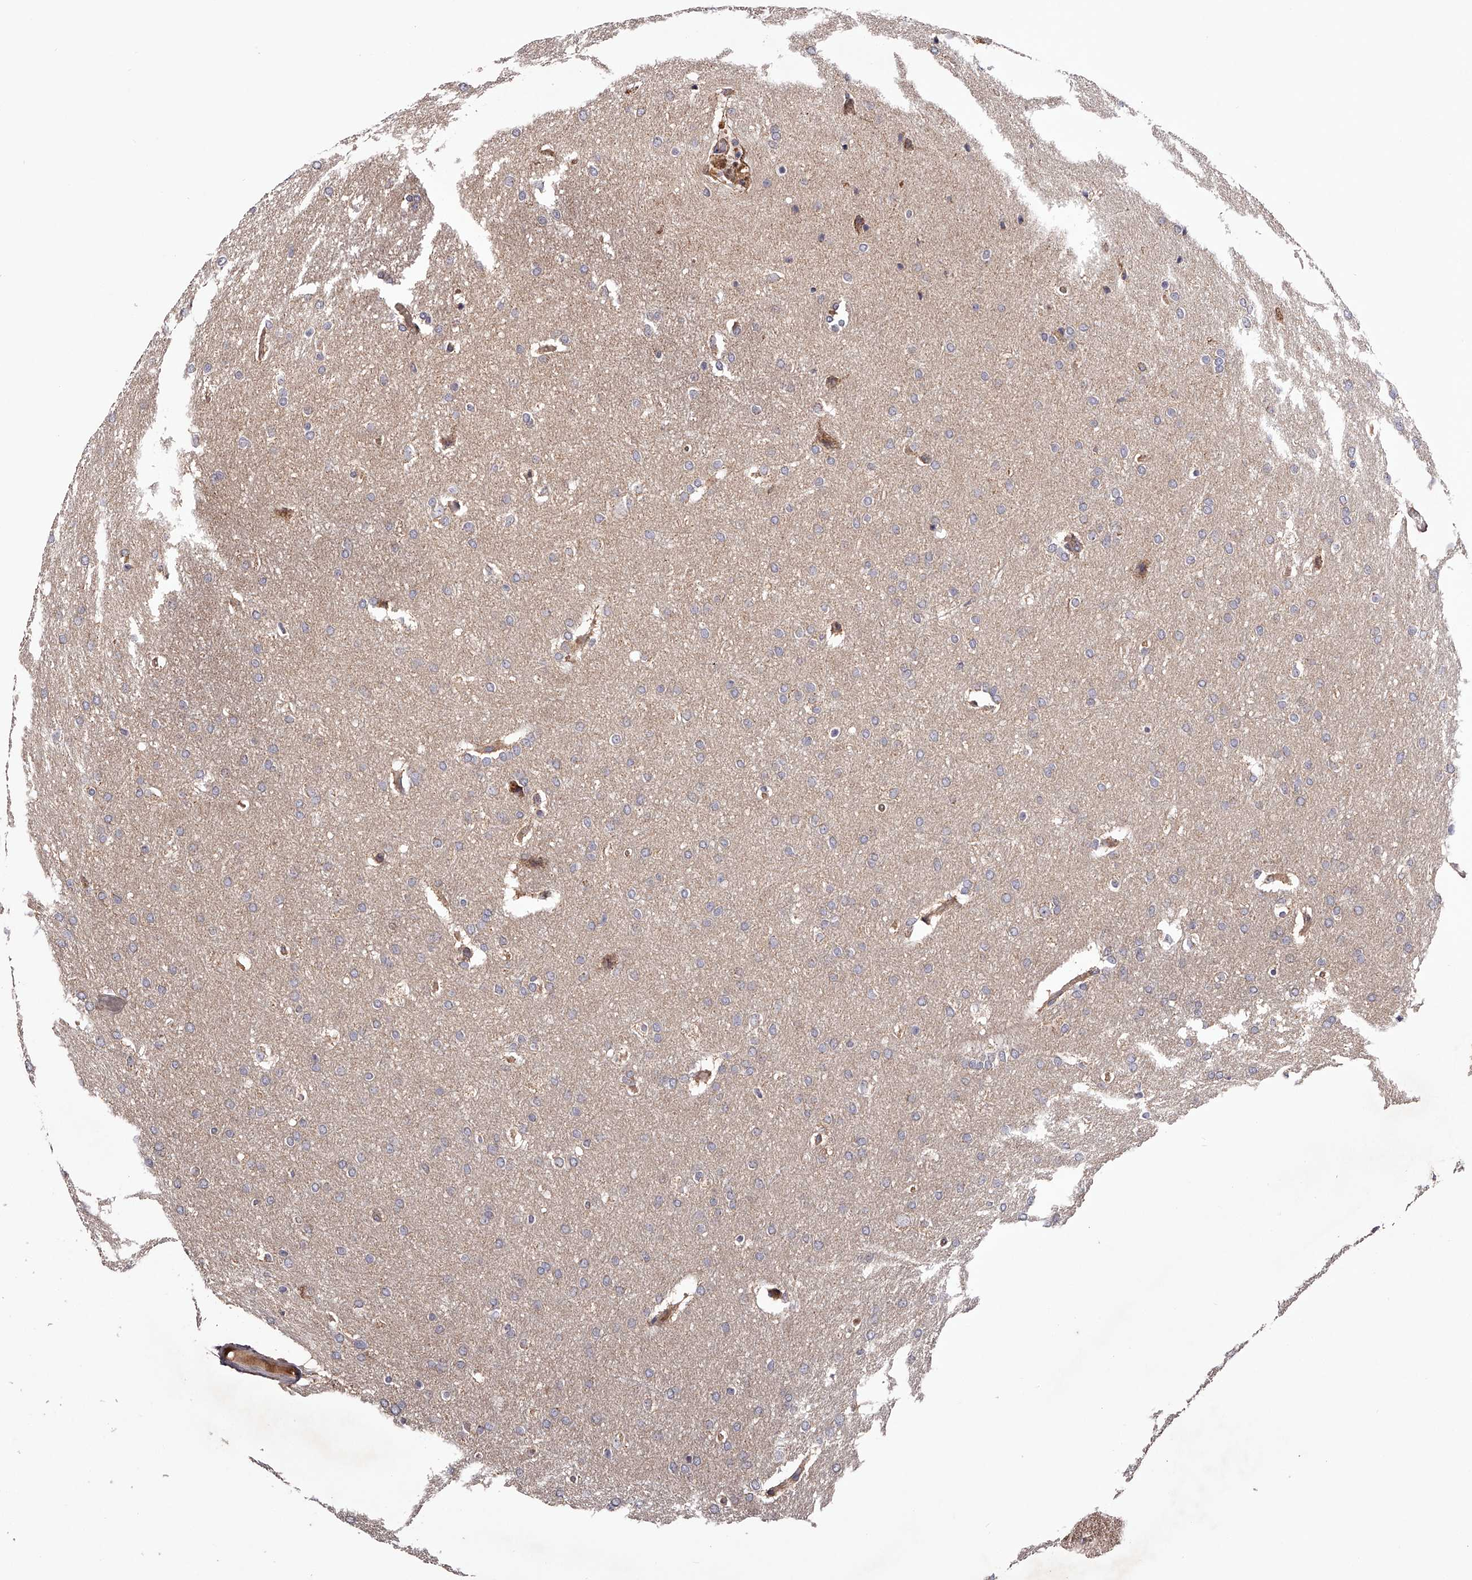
{"staining": {"intensity": "negative", "quantity": "none", "location": "none"}, "tissue": "glioma", "cell_type": "Tumor cells", "image_type": "cancer", "snomed": [{"axis": "morphology", "description": "Glioma, malignant, Low grade"}, {"axis": "topography", "description": "Brain"}], "caption": "IHC of malignant glioma (low-grade) reveals no staining in tumor cells.", "gene": "USP21", "patient": {"sex": "female", "age": 37}}